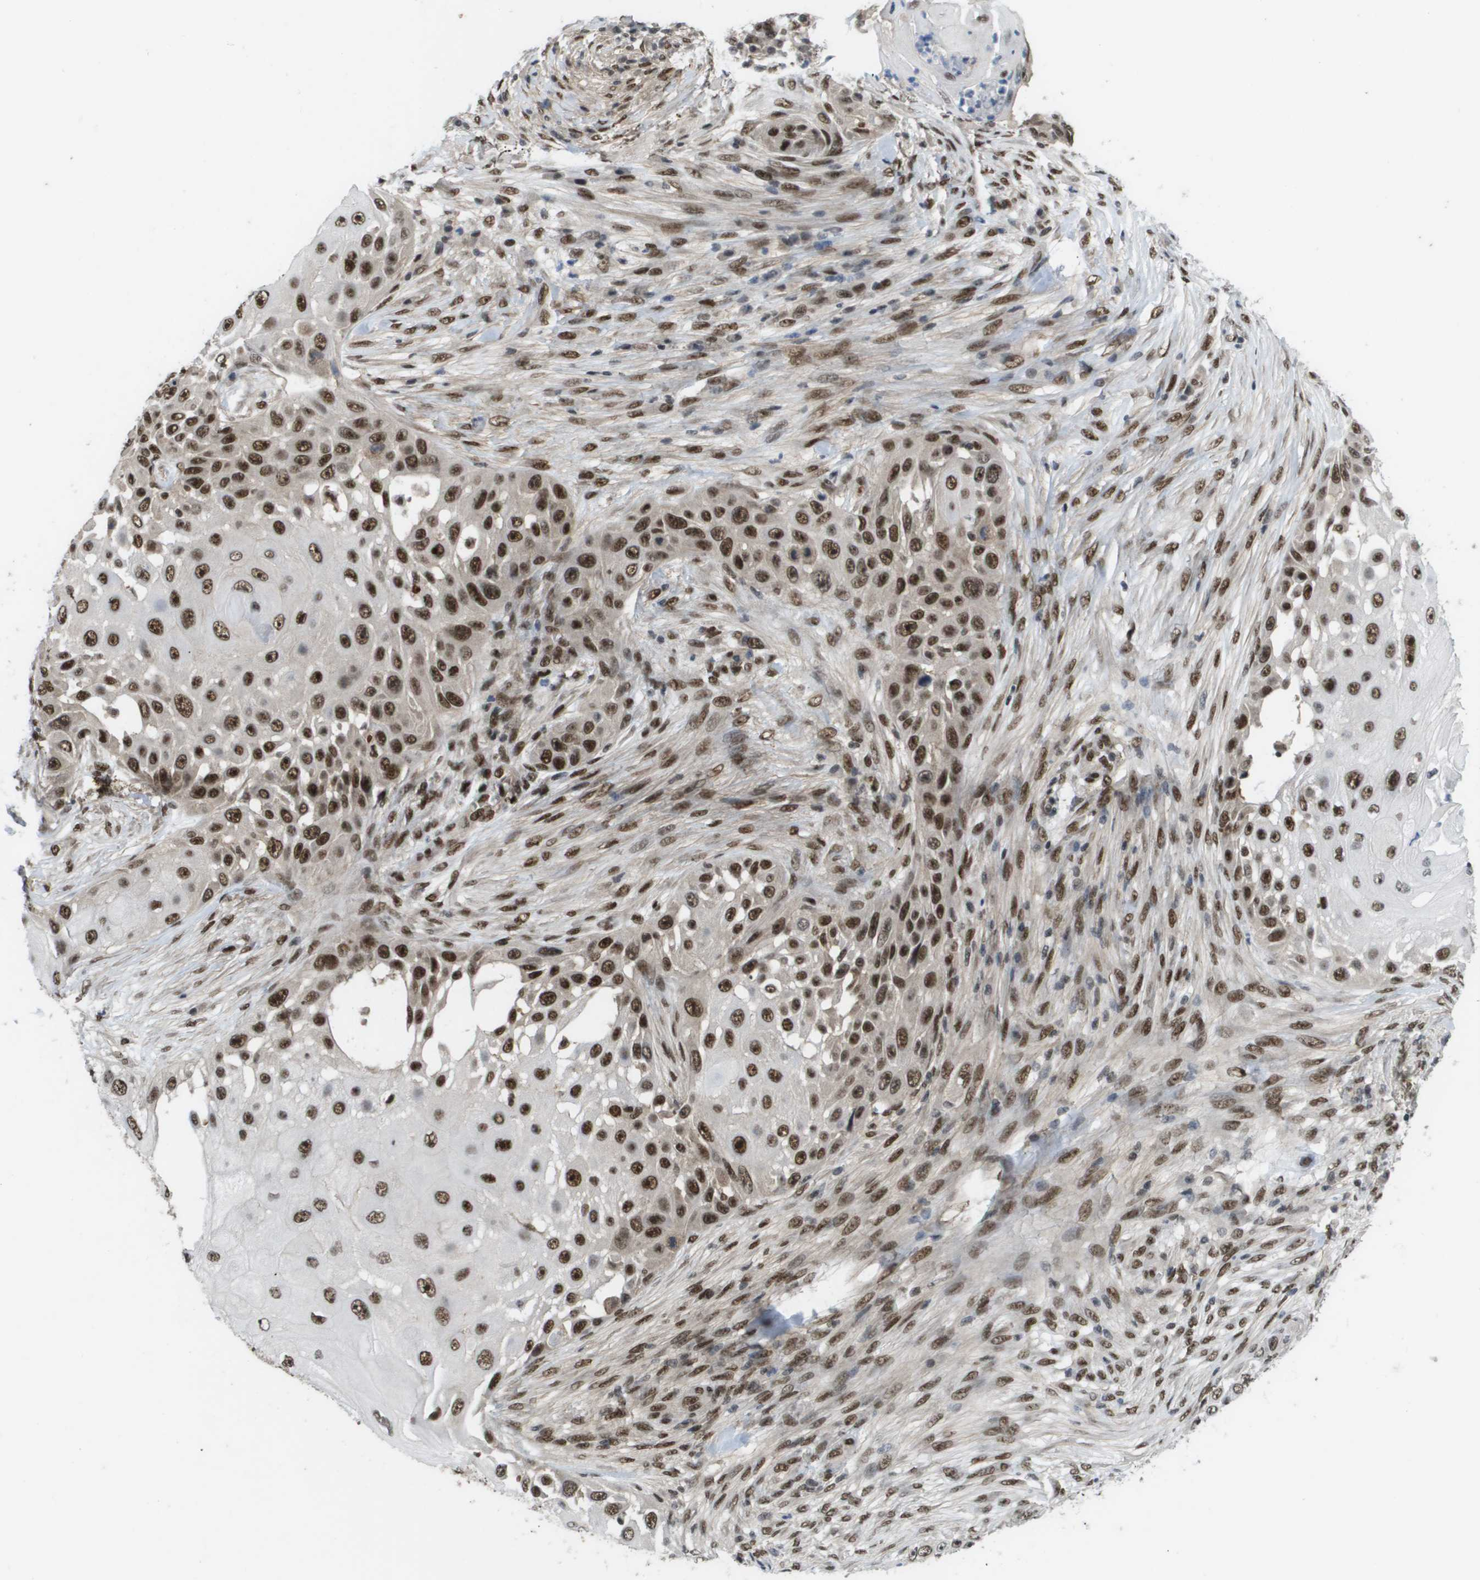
{"staining": {"intensity": "strong", "quantity": ">75%", "location": "nuclear"}, "tissue": "skin cancer", "cell_type": "Tumor cells", "image_type": "cancer", "snomed": [{"axis": "morphology", "description": "Squamous cell carcinoma, NOS"}, {"axis": "topography", "description": "Skin"}], "caption": "Skin cancer stained with immunohistochemistry reveals strong nuclear positivity in about >75% of tumor cells.", "gene": "CDT1", "patient": {"sex": "female", "age": 44}}